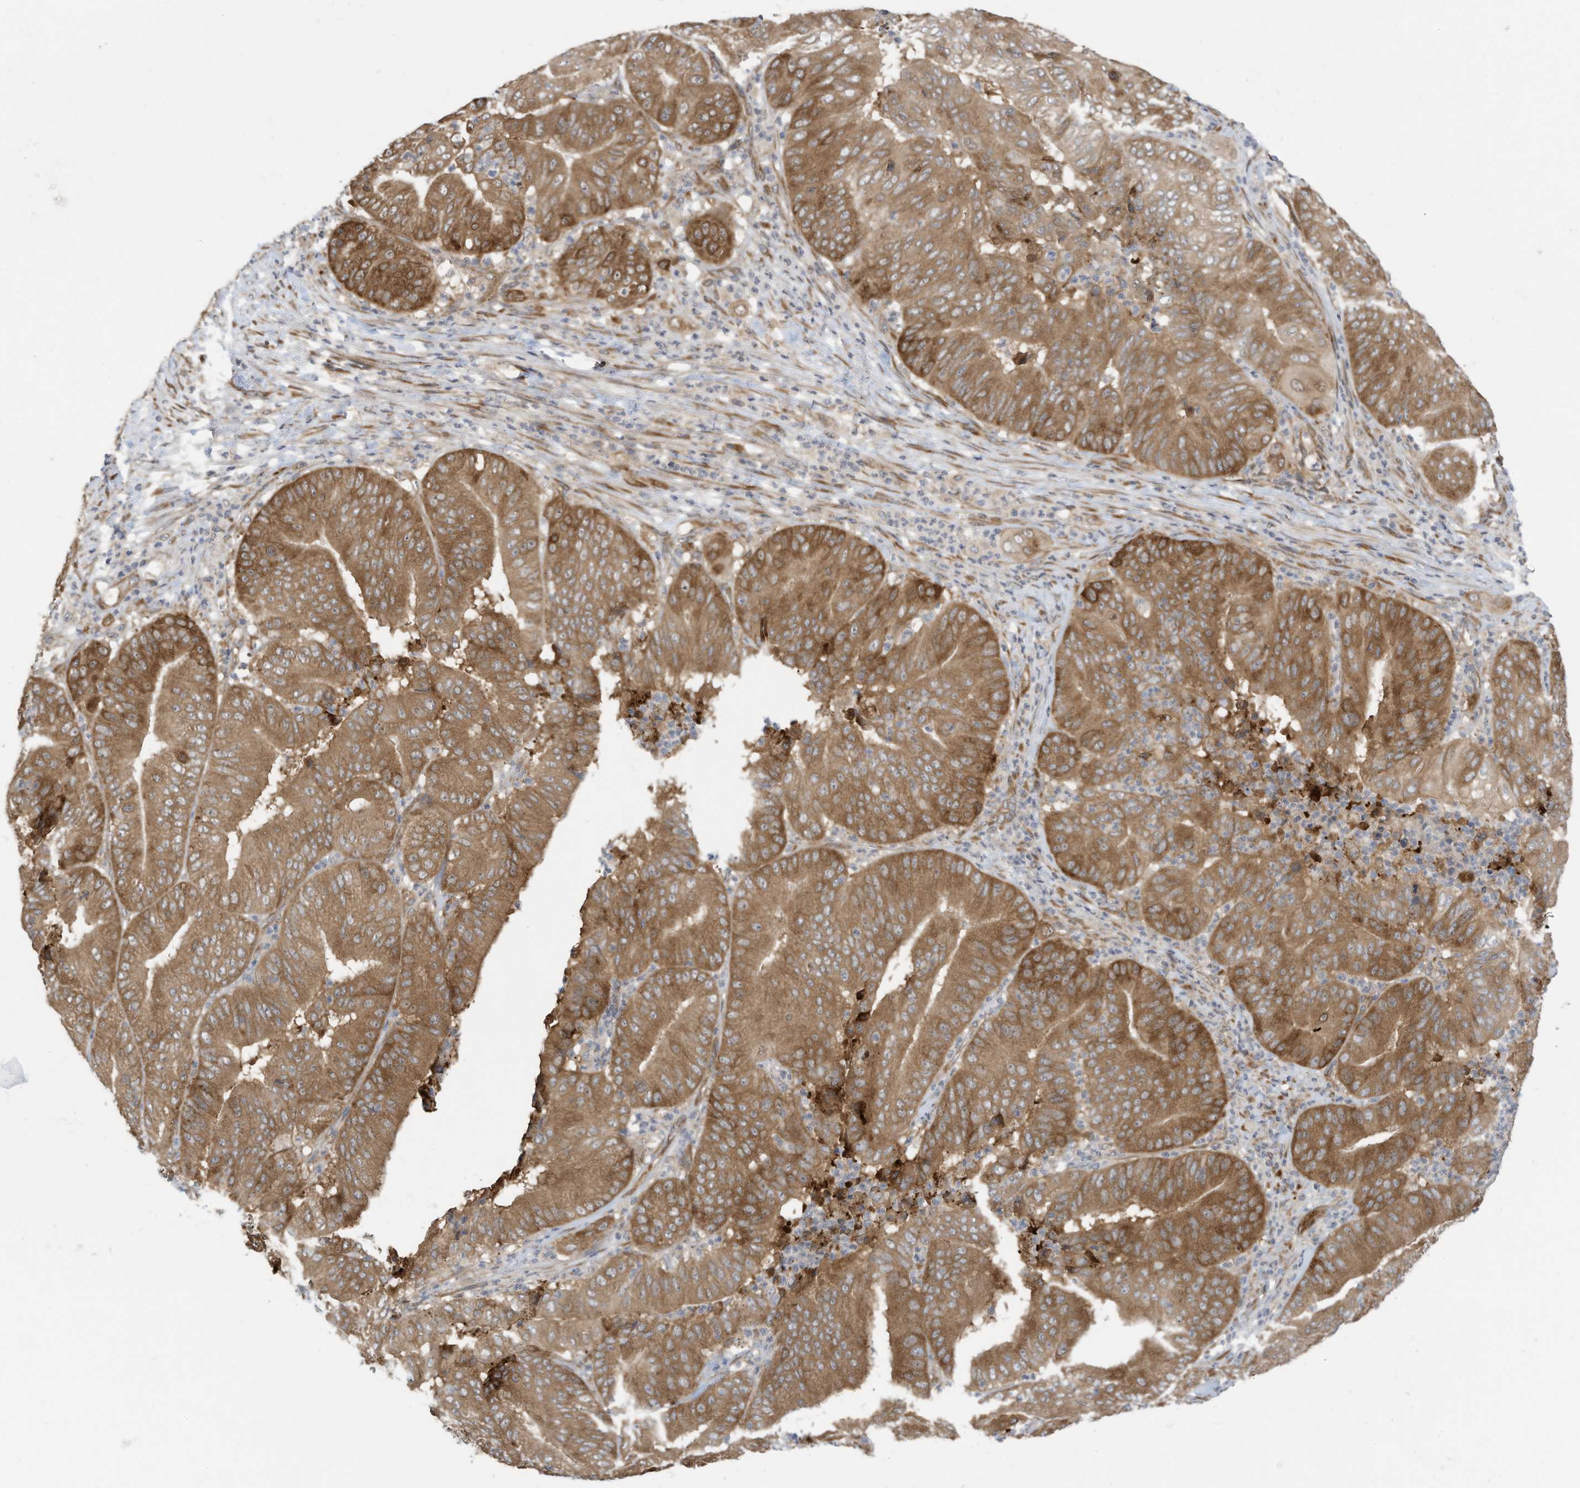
{"staining": {"intensity": "moderate", "quantity": ">75%", "location": "cytoplasmic/membranous"}, "tissue": "pancreatic cancer", "cell_type": "Tumor cells", "image_type": "cancer", "snomed": [{"axis": "morphology", "description": "Adenocarcinoma, NOS"}, {"axis": "topography", "description": "Pancreas"}], "caption": "Immunohistochemistry (DAB (3,3'-diaminobenzidine)) staining of human pancreatic adenocarcinoma shows moderate cytoplasmic/membranous protein expression in approximately >75% of tumor cells.", "gene": "USE1", "patient": {"sex": "female", "age": 77}}